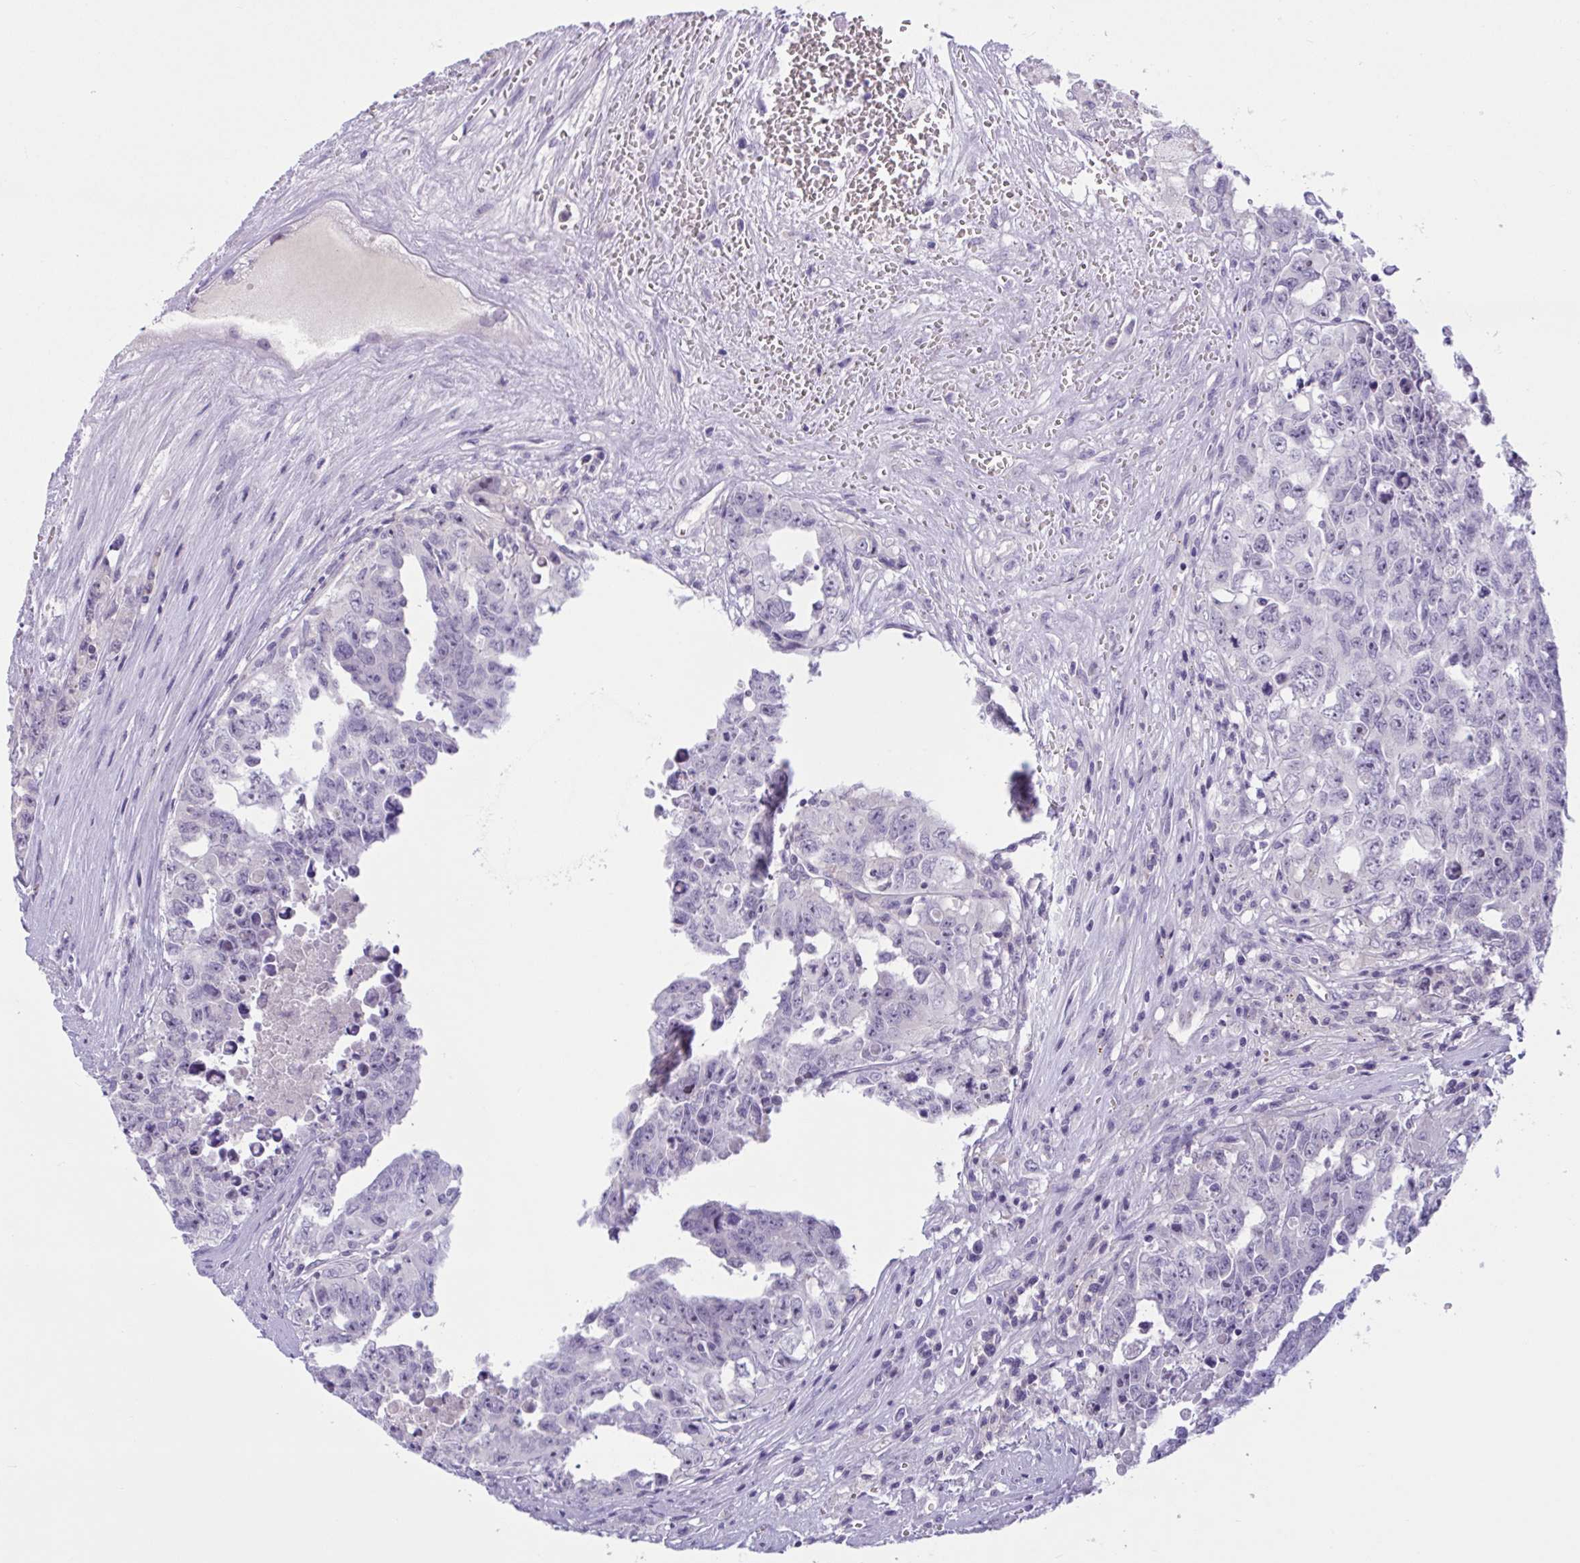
{"staining": {"intensity": "negative", "quantity": "none", "location": "none"}, "tissue": "testis cancer", "cell_type": "Tumor cells", "image_type": "cancer", "snomed": [{"axis": "morphology", "description": "Carcinoma, Embryonal, NOS"}, {"axis": "topography", "description": "Testis"}], "caption": "A photomicrograph of human embryonal carcinoma (testis) is negative for staining in tumor cells.", "gene": "WNT9B", "patient": {"sex": "male", "age": 24}}